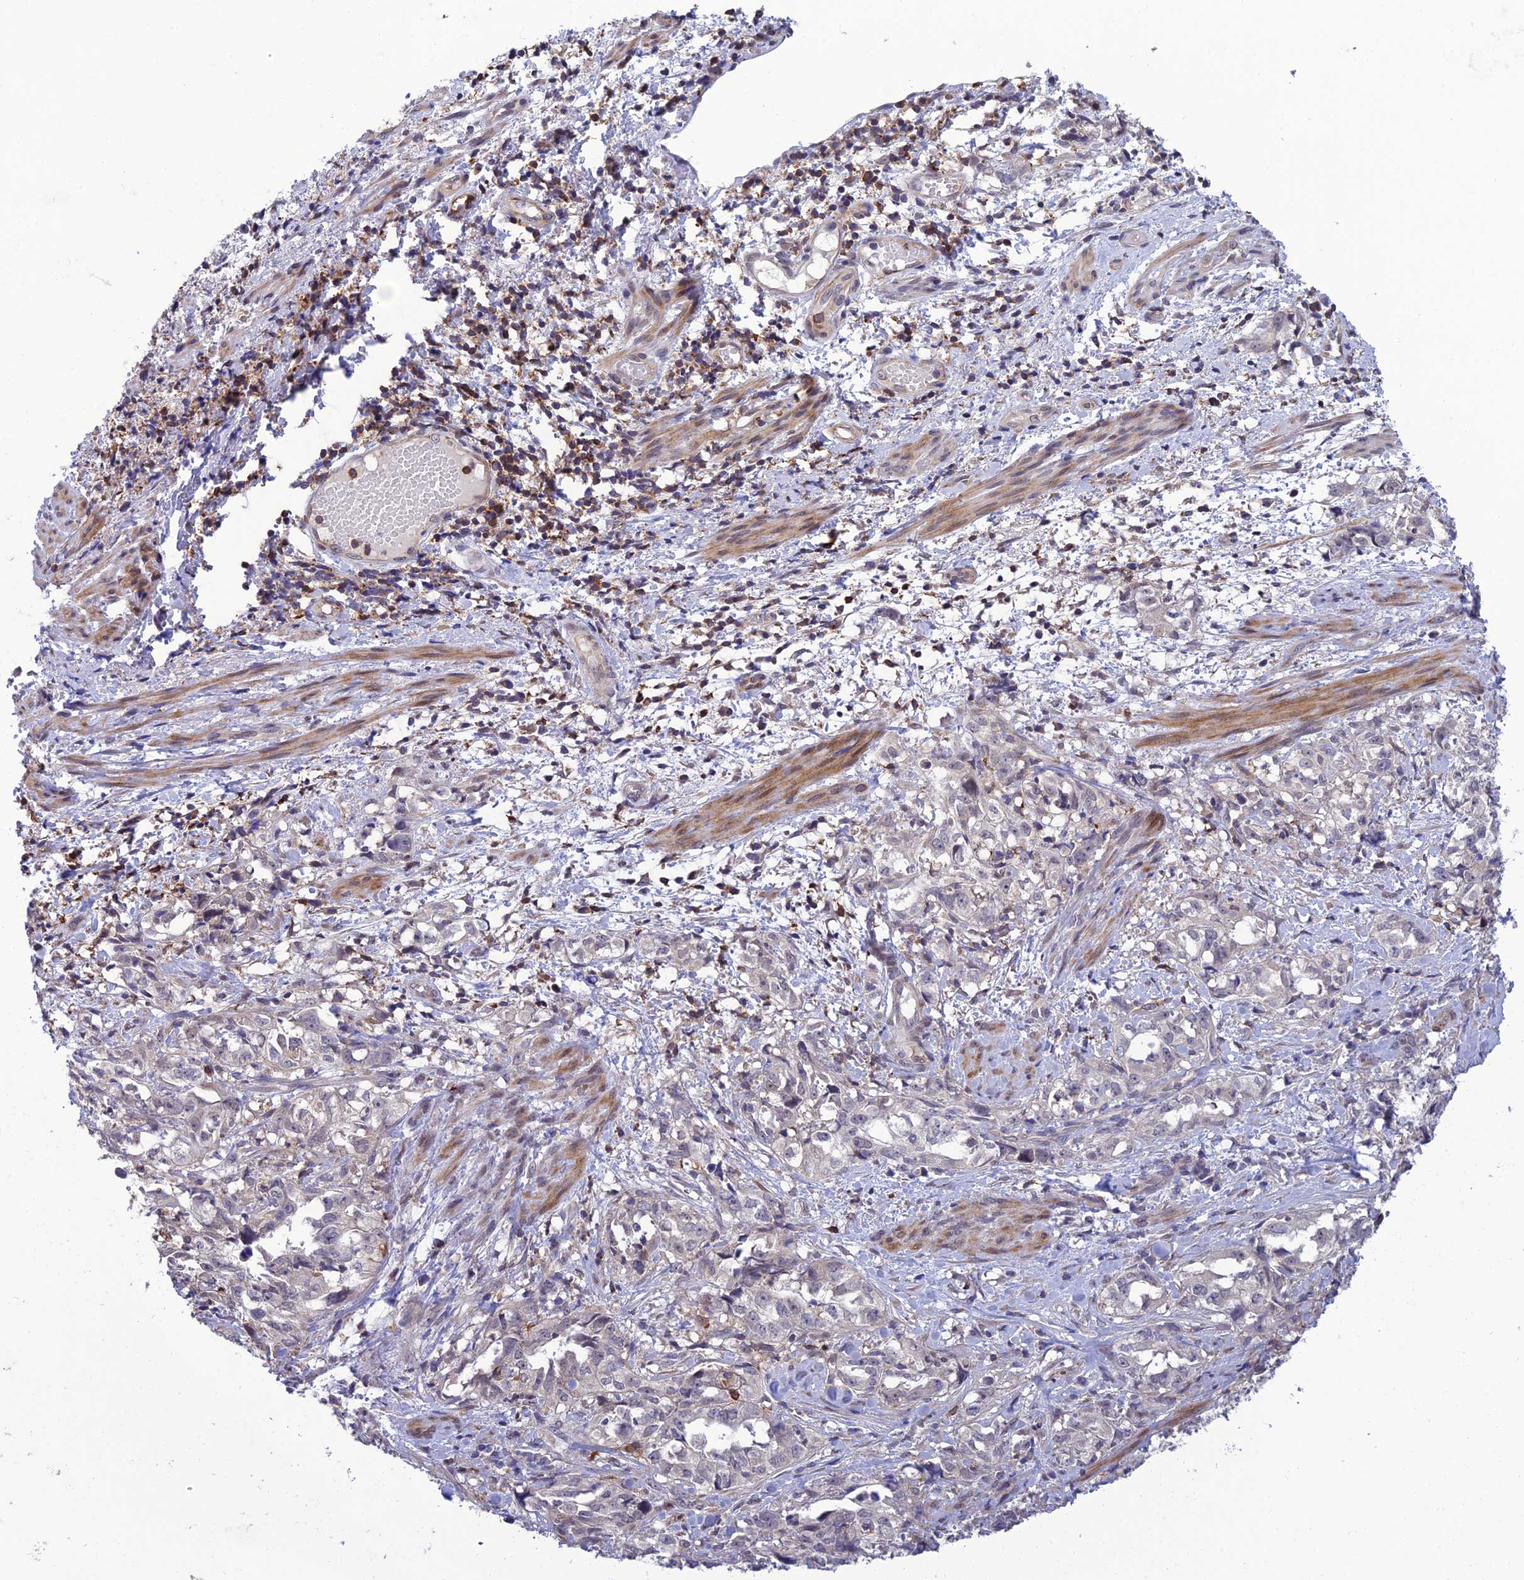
{"staining": {"intensity": "negative", "quantity": "none", "location": "none"}, "tissue": "endometrial cancer", "cell_type": "Tumor cells", "image_type": "cancer", "snomed": [{"axis": "morphology", "description": "Adenocarcinoma, NOS"}, {"axis": "topography", "description": "Endometrium"}], "caption": "A micrograph of human adenocarcinoma (endometrial) is negative for staining in tumor cells. (DAB (3,3'-diaminobenzidine) IHC, high magnification).", "gene": "FAM76A", "patient": {"sex": "female", "age": 65}}